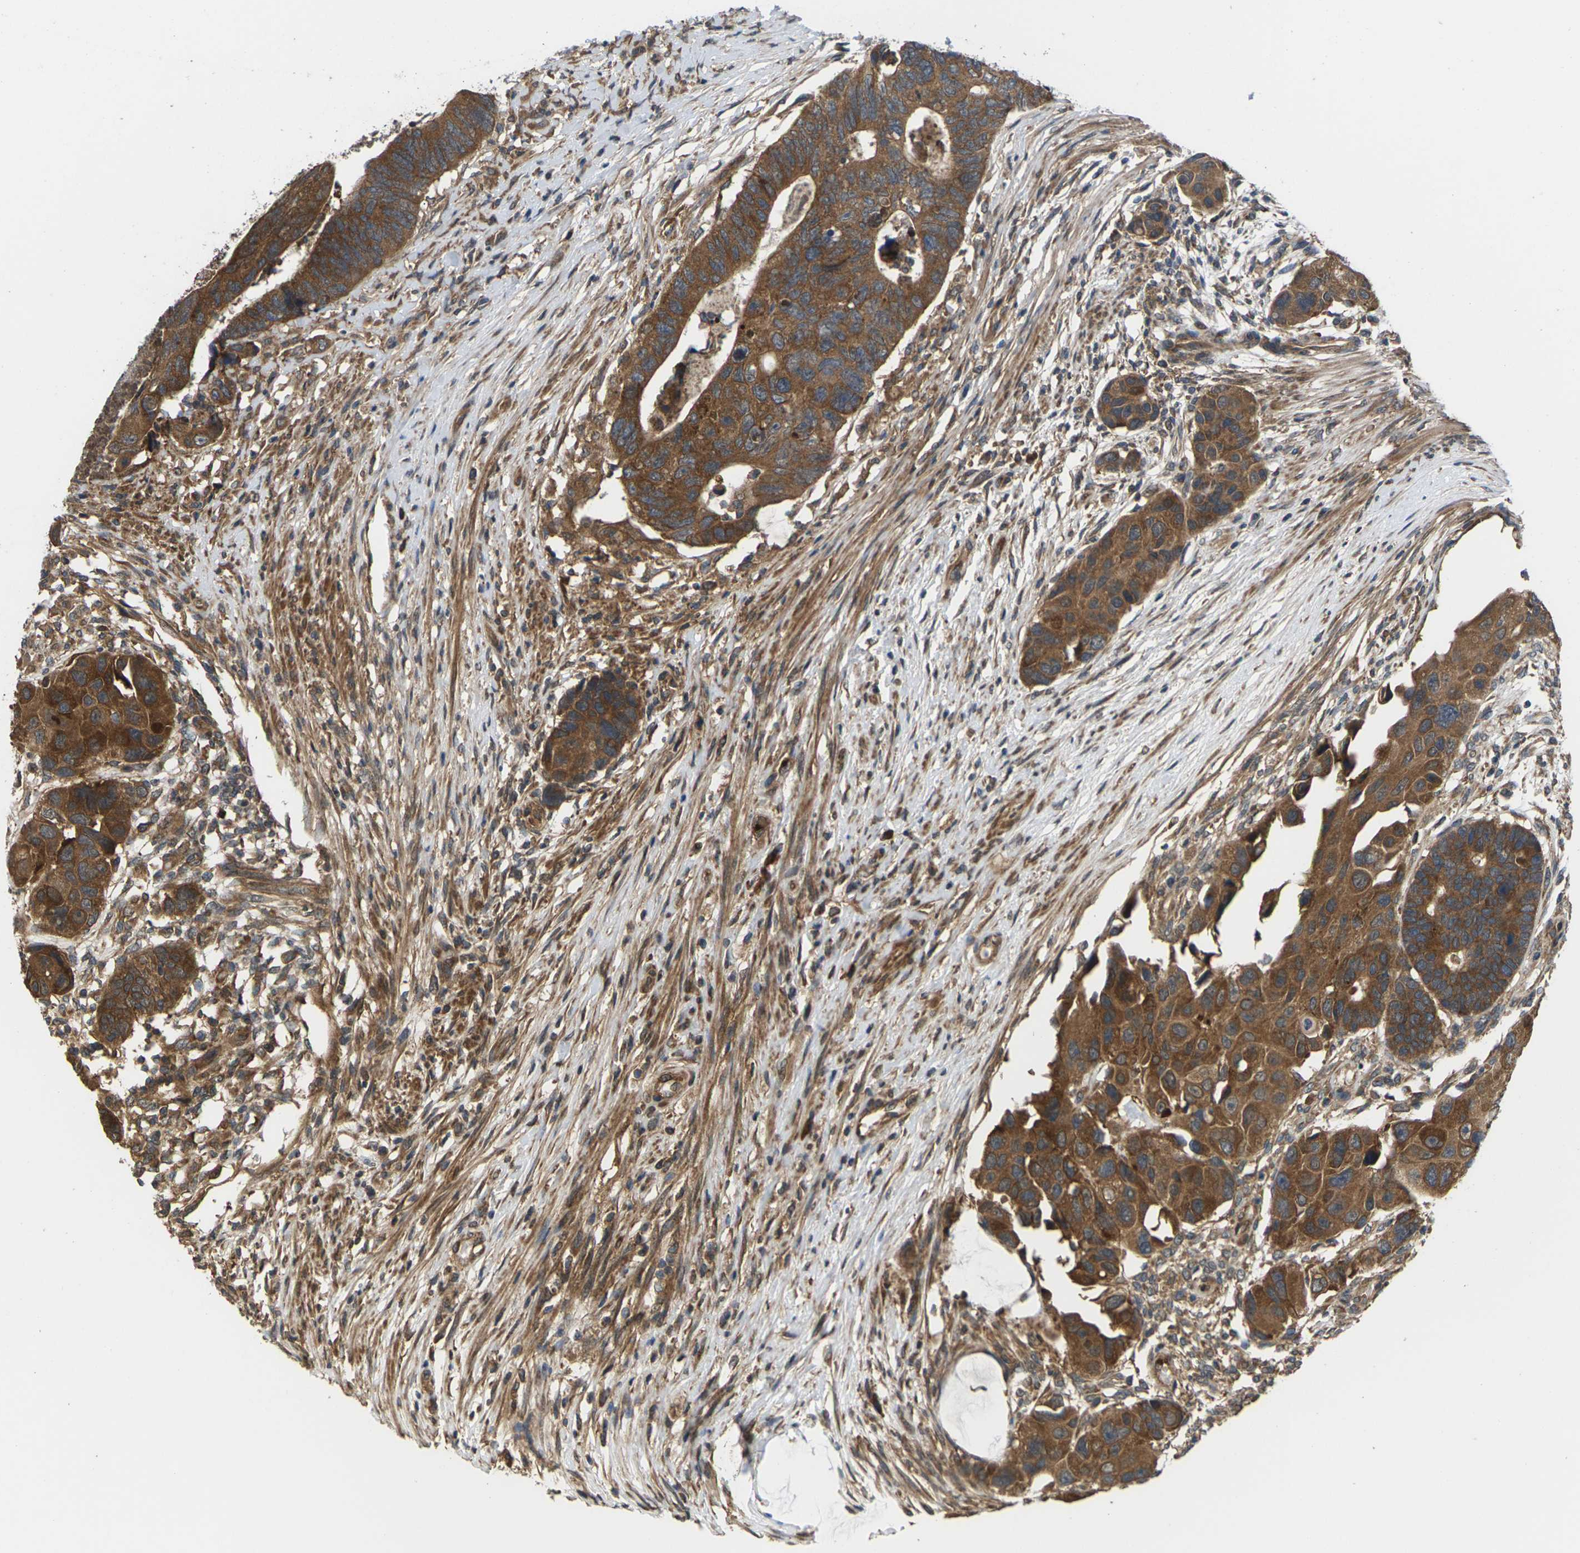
{"staining": {"intensity": "moderate", "quantity": ">75%", "location": "cytoplasmic/membranous"}, "tissue": "colorectal cancer", "cell_type": "Tumor cells", "image_type": "cancer", "snomed": [{"axis": "morphology", "description": "Adenocarcinoma, NOS"}, {"axis": "topography", "description": "Rectum"}], "caption": "Protein expression analysis of human colorectal adenocarcinoma reveals moderate cytoplasmic/membranous positivity in approximately >75% of tumor cells.", "gene": "NRAS", "patient": {"sex": "male", "age": 51}}